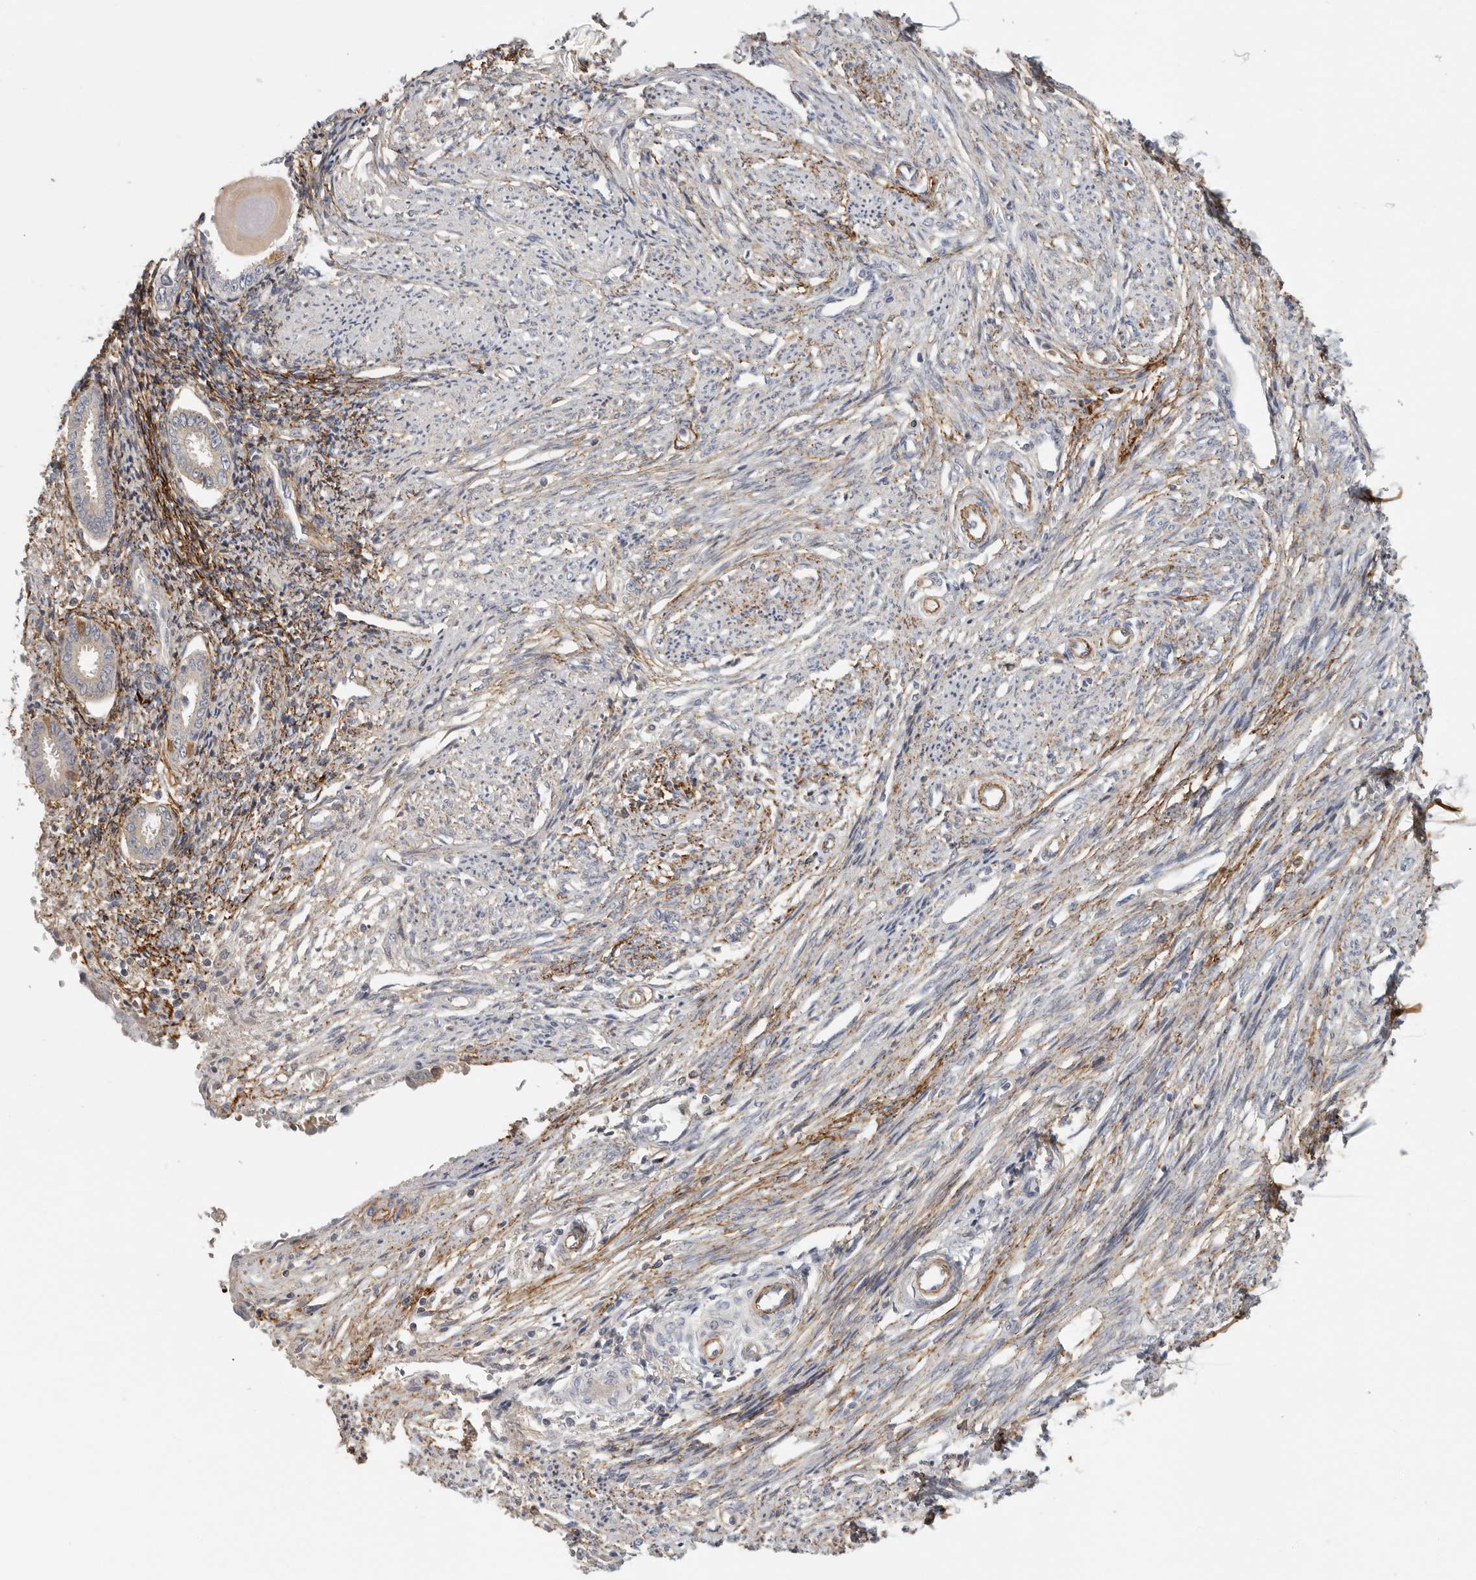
{"staining": {"intensity": "moderate", "quantity": "<25%", "location": "cytoplasmic/membranous"}, "tissue": "endometrium", "cell_type": "Cells in endometrial stroma", "image_type": "normal", "snomed": [{"axis": "morphology", "description": "Normal tissue, NOS"}, {"axis": "topography", "description": "Endometrium"}], "caption": "Normal endometrium was stained to show a protein in brown. There is low levels of moderate cytoplasmic/membranous positivity in approximately <25% of cells in endometrial stroma. (Brightfield microscopy of DAB IHC at high magnification).", "gene": "CFAP298", "patient": {"sex": "female", "age": 56}}